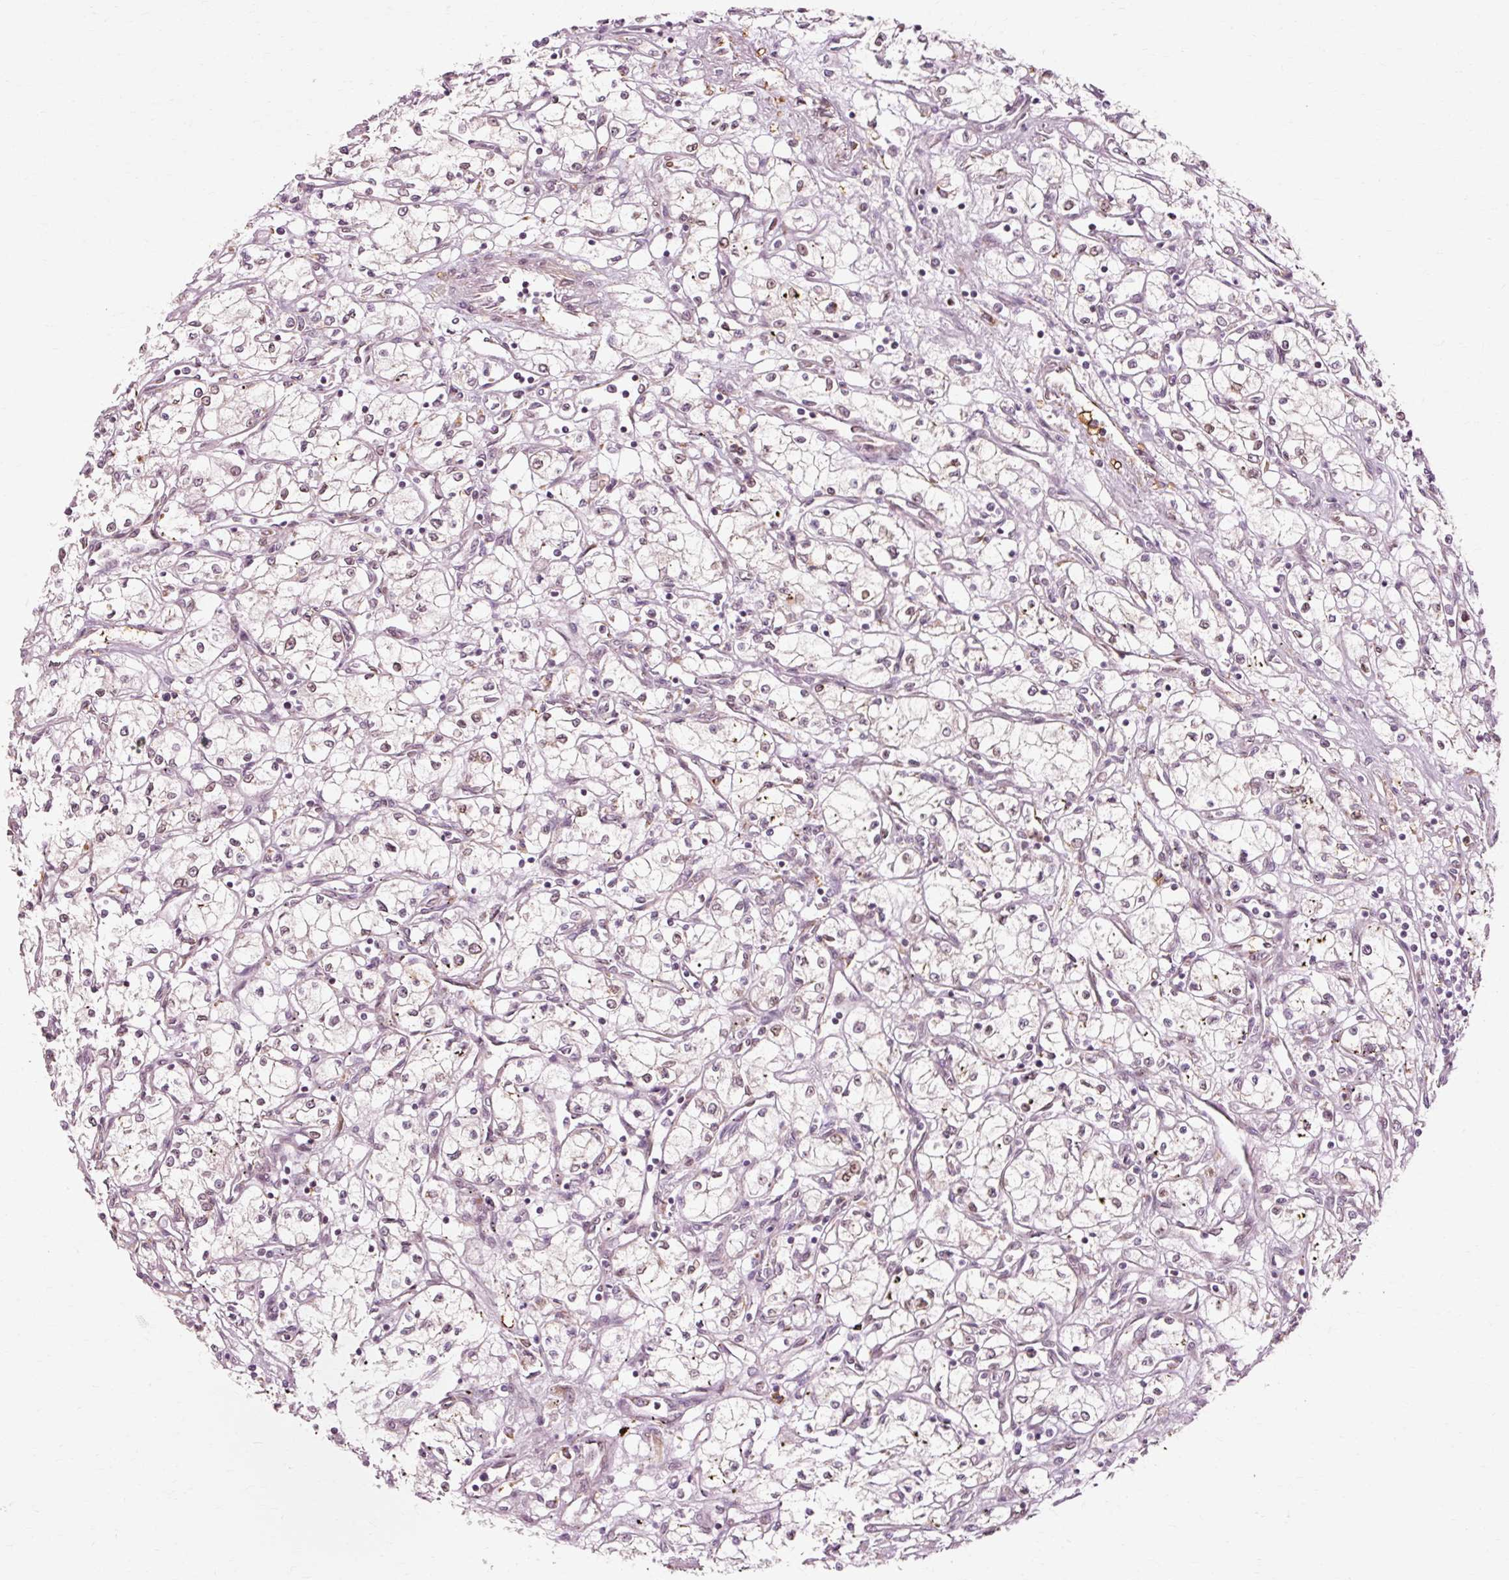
{"staining": {"intensity": "moderate", "quantity": "<25%", "location": "nuclear"}, "tissue": "renal cancer", "cell_type": "Tumor cells", "image_type": "cancer", "snomed": [{"axis": "morphology", "description": "Adenocarcinoma, NOS"}, {"axis": "topography", "description": "Kidney"}], "caption": "Approximately <25% of tumor cells in renal cancer (adenocarcinoma) reveal moderate nuclear protein positivity as visualized by brown immunohistochemical staining.", "gene": "RGPD5", "patient": {"sex": "male", "age": 59}}